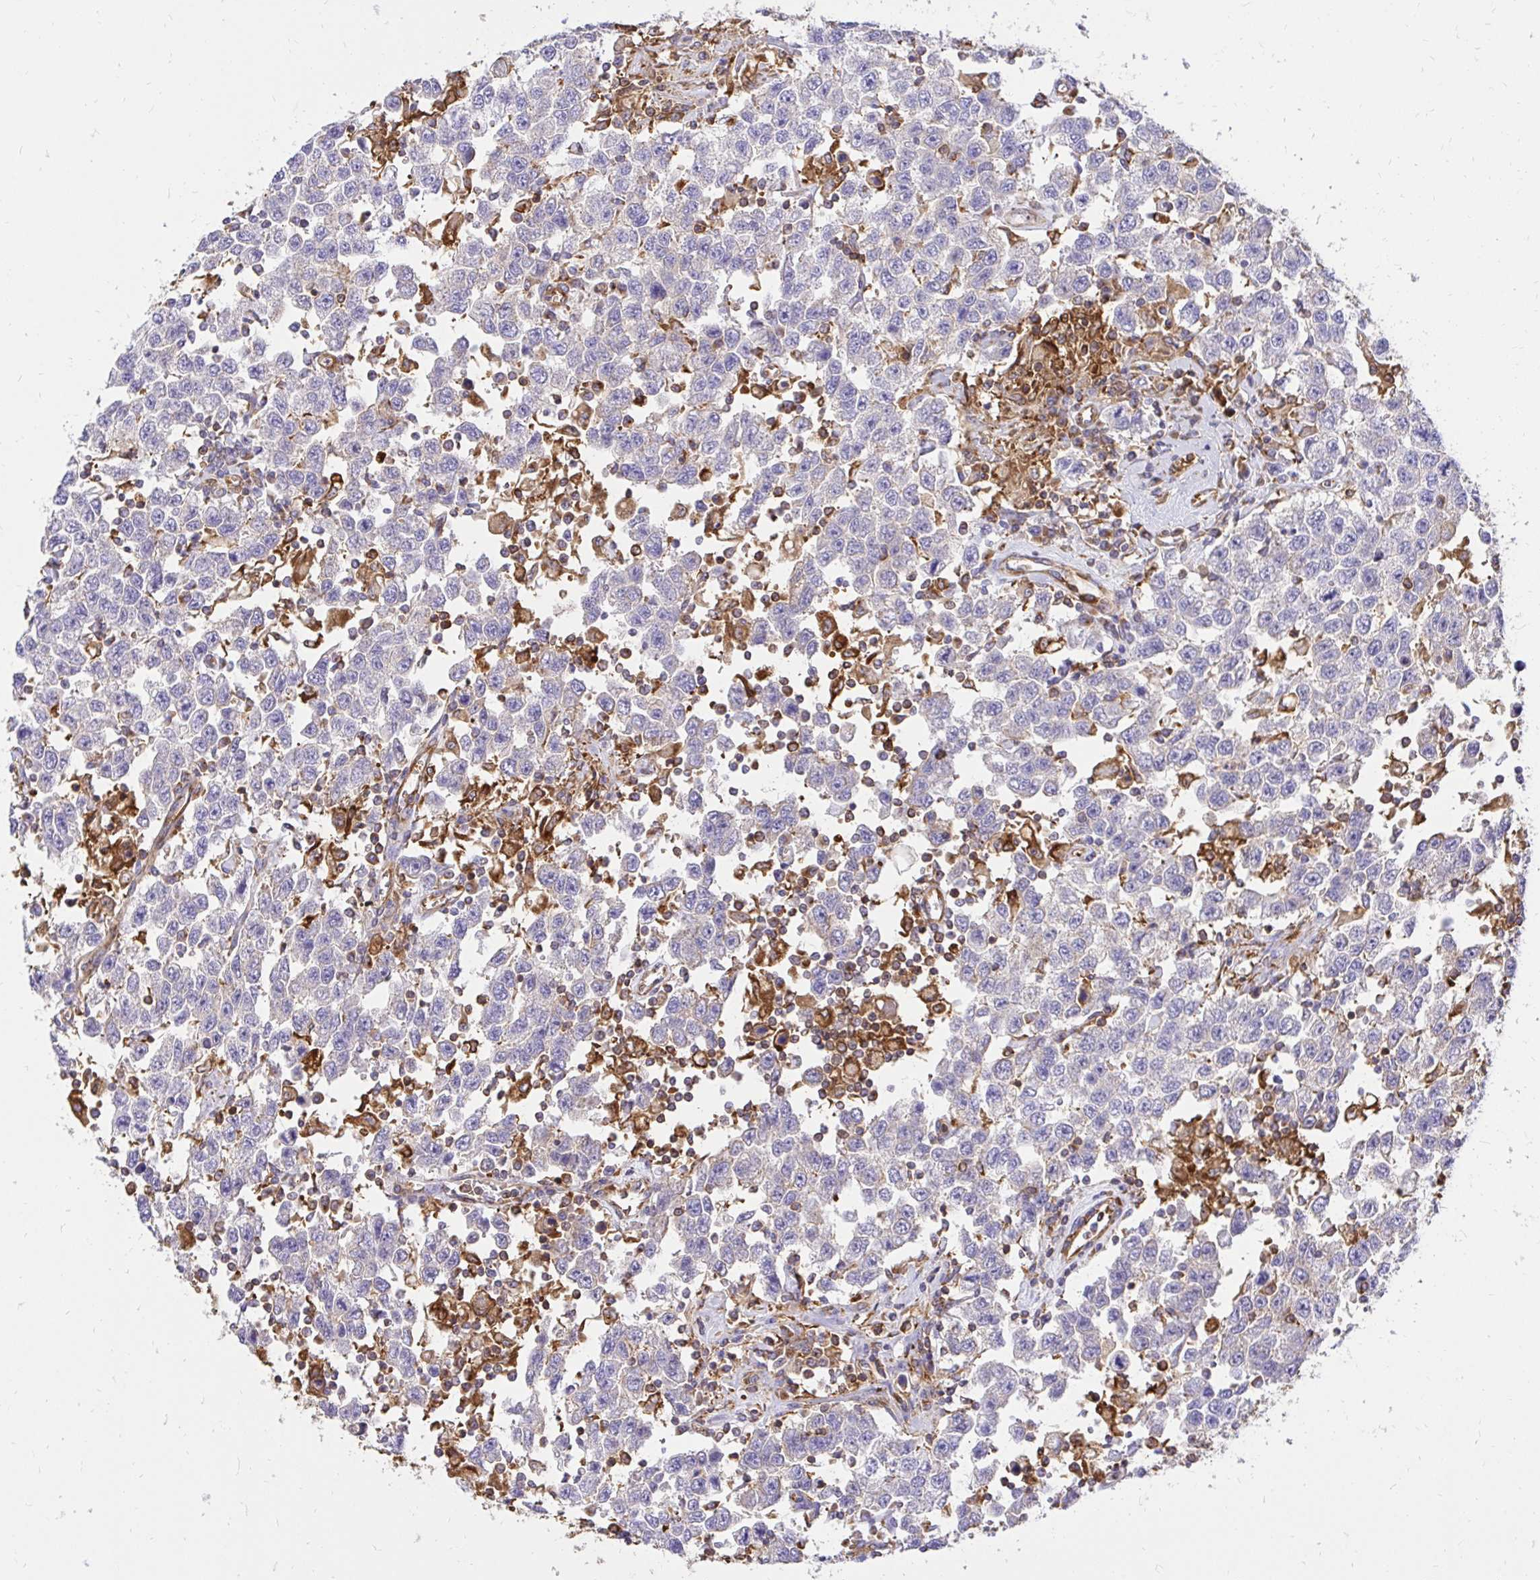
{"staining": {"intensity": "negative", "quantity": "none", "location": "none"}, "tissue": "testis cancer", "cell_type": "Tumor cells", "image_type": "cancer", "snomed": [{"axis": "morphology", "description": "Seminoma, NOS"}, {"axis": "topography", "description": "Testis"}], "caption": "Immunohistochemical staining of seminoma (testis) exhibits no significant positivity in tumor cells.", "gene": "ABCB10", "patient": {"sex": "male", "age": 41}}